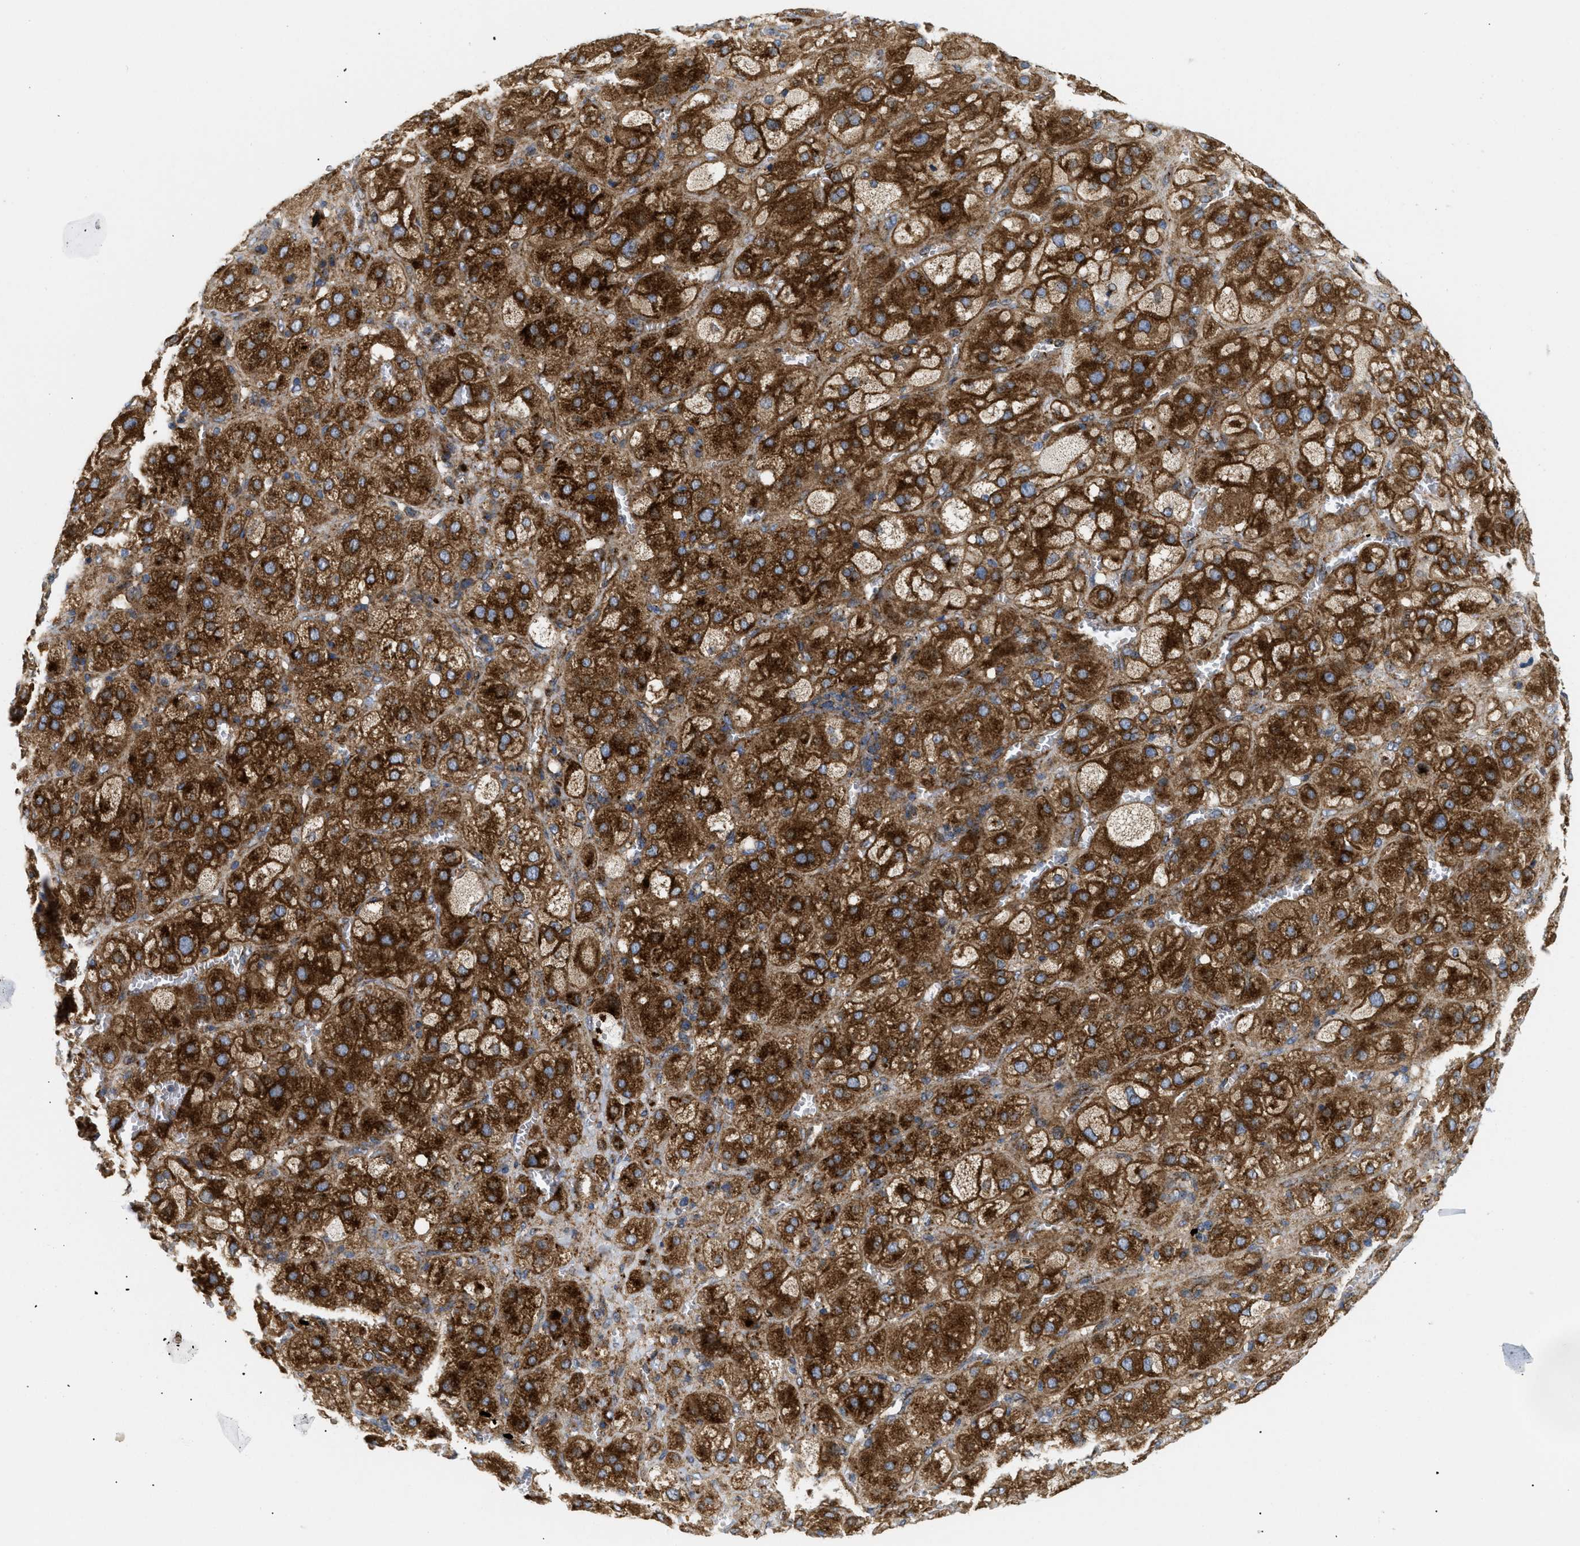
{"staining": {"intensity": "strong", "quantity": ">75%", "location": "cytoplasmic/membranous"}, "tissue": "adrenal gland", "cell_type": "Glandular cells", "image_type": "normal", "snomed": [{"axis": "morphology", "description": "Normal tissue, NOS"}, {"axis": "topography", "description": "Adrenal gland"}], "caption": "The immunohistochemical stain shows strong cytoplasmic/membranous staining in glandular cells of normal adrenal gland.", "gene": "DCTN4", "patient": {"sex": "female", "age": 47}}